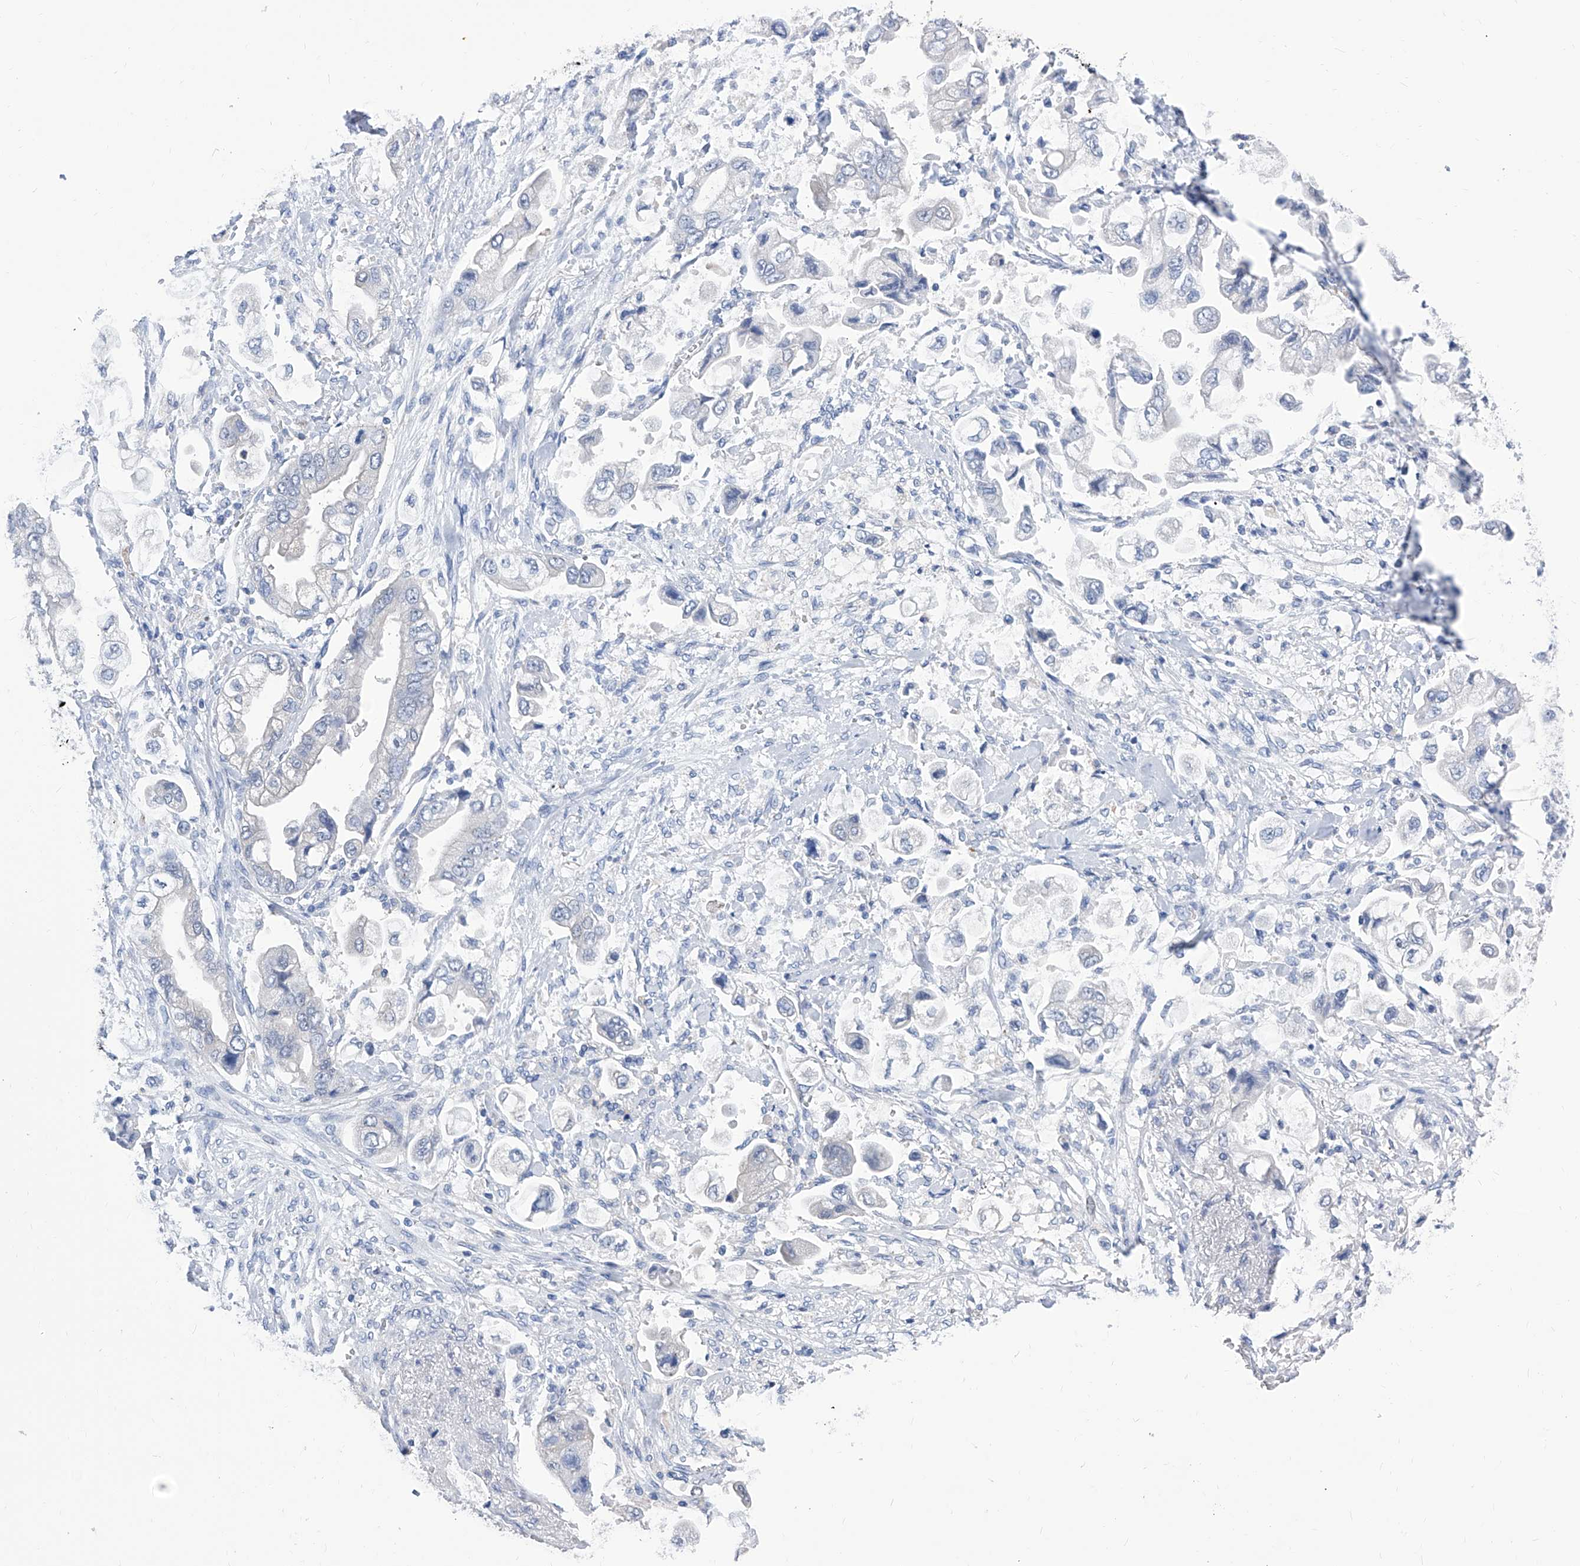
{"staining": {"intensity": "negative", "quantity": "none", "location": "none"}, "tissue": "stomach cancer", "cell_type": "Tumor cells", "image_type": "cancer", "snomed": [{"axis": "morphology", "description": "Adenocarcinoma, NOS"}, {"axis": "topography", "description": "Stomach"}], "caption": "An IHC micrograph of stomach cancer is shown. There is no staining in tumor cells of stomach cancer.", "gene": "IMPA2", "patient": {"sex": "male", "age": 62}}